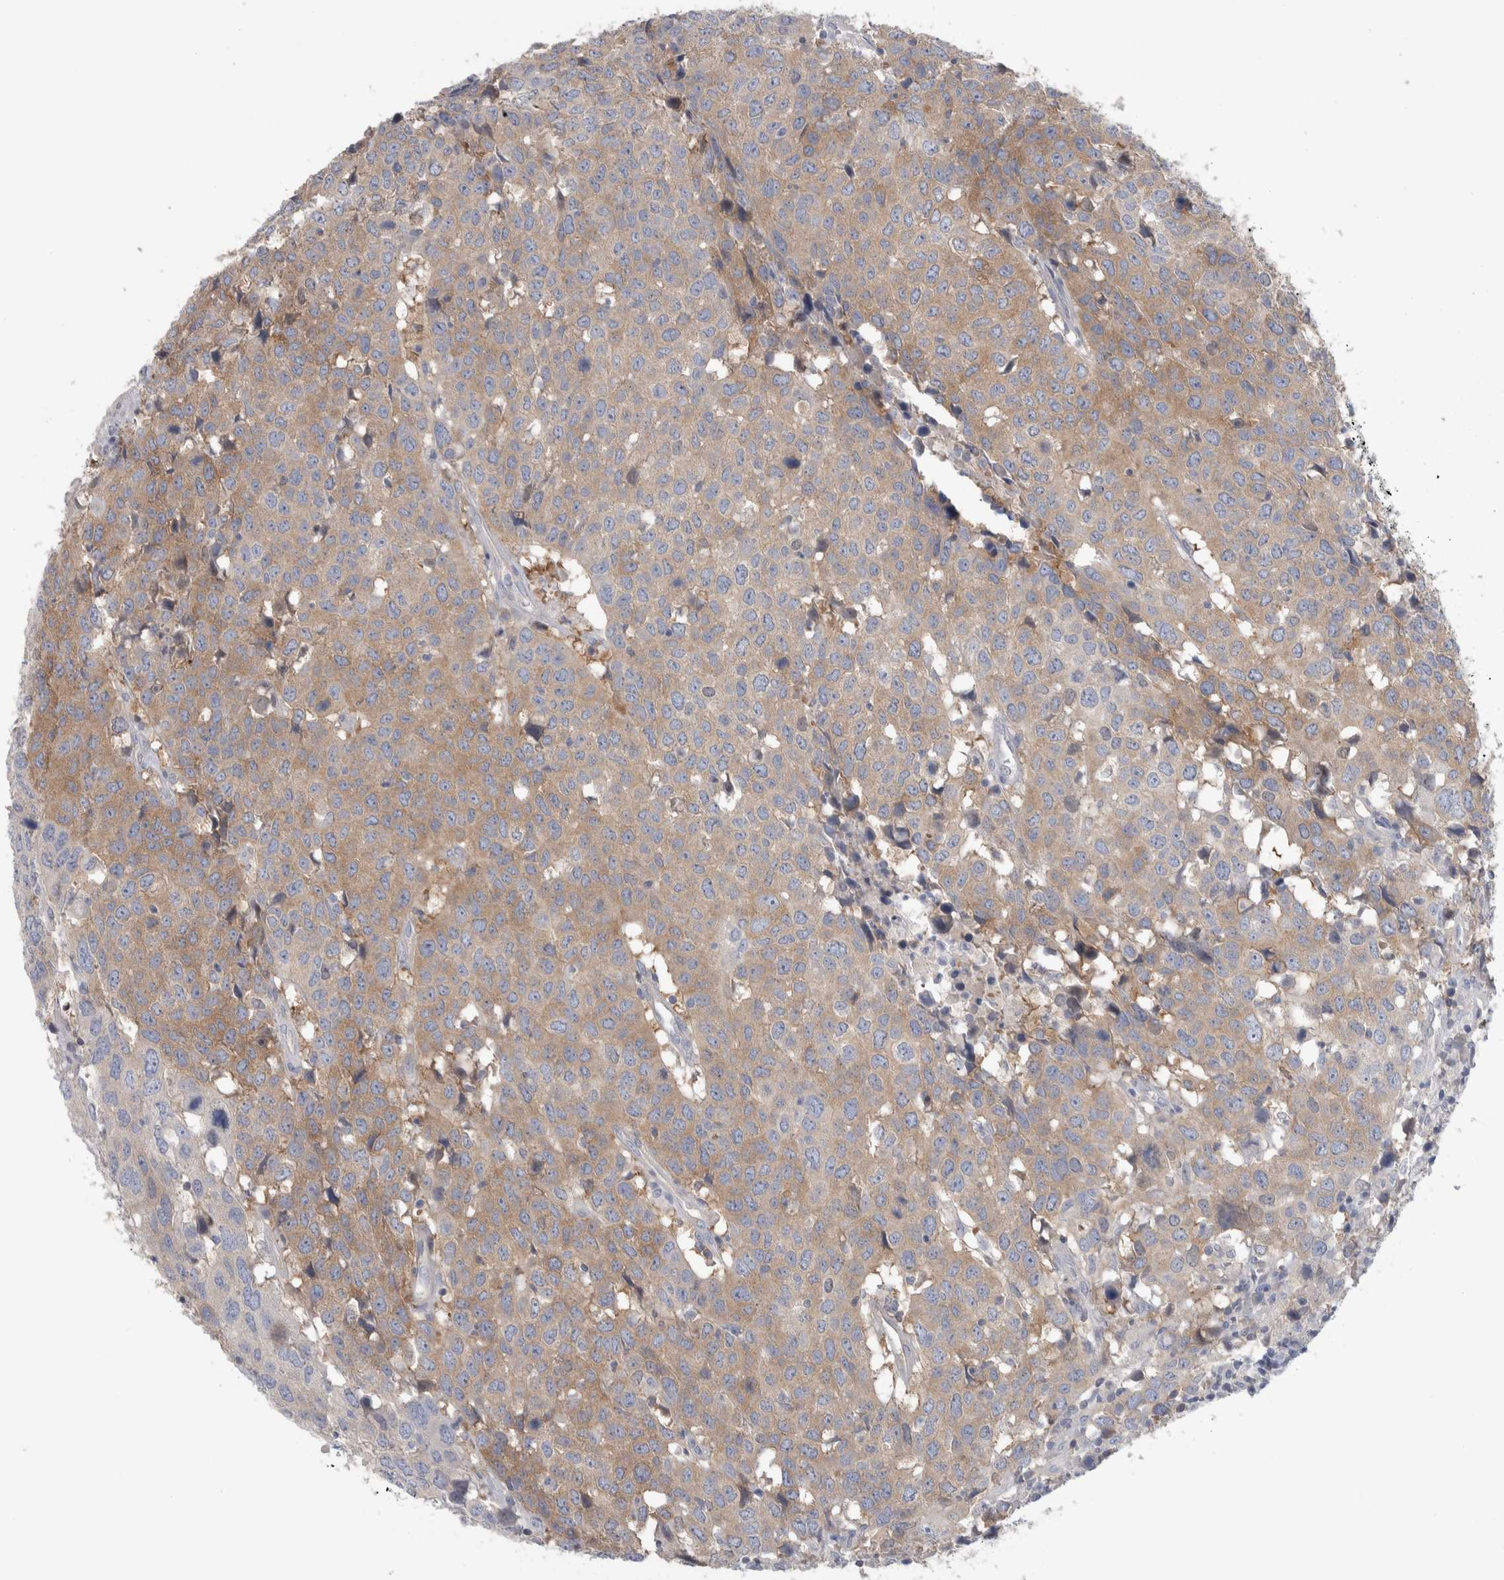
{"staining": {"intensity": "moderate", "quantity": ">75%", "location": "cytoplasmic/membranous"}, "tissue": "head and neck cancer", "cell_type": "Tumor cells", "image_type": "cancer", "snomed": [{"axis": "morphology", "description": "Squamous cell carcinoma, NOS"}, {"axis": "topography", "description": "Head-Neck"}], "caption": "IHC micrograph of neoplastic tissue: human head and neck cancer (squamous cell carcinoma) stained using immunohistochemistry (IHC) demonstrates medium levels of moderate protein expression localized specifically in the cytoplasmic/membranous of tumor cells, appearing as a cytoplasmic/membranous brown color.", "gene": "GPHN", "patient": {"sex": "male", "age": 66}}